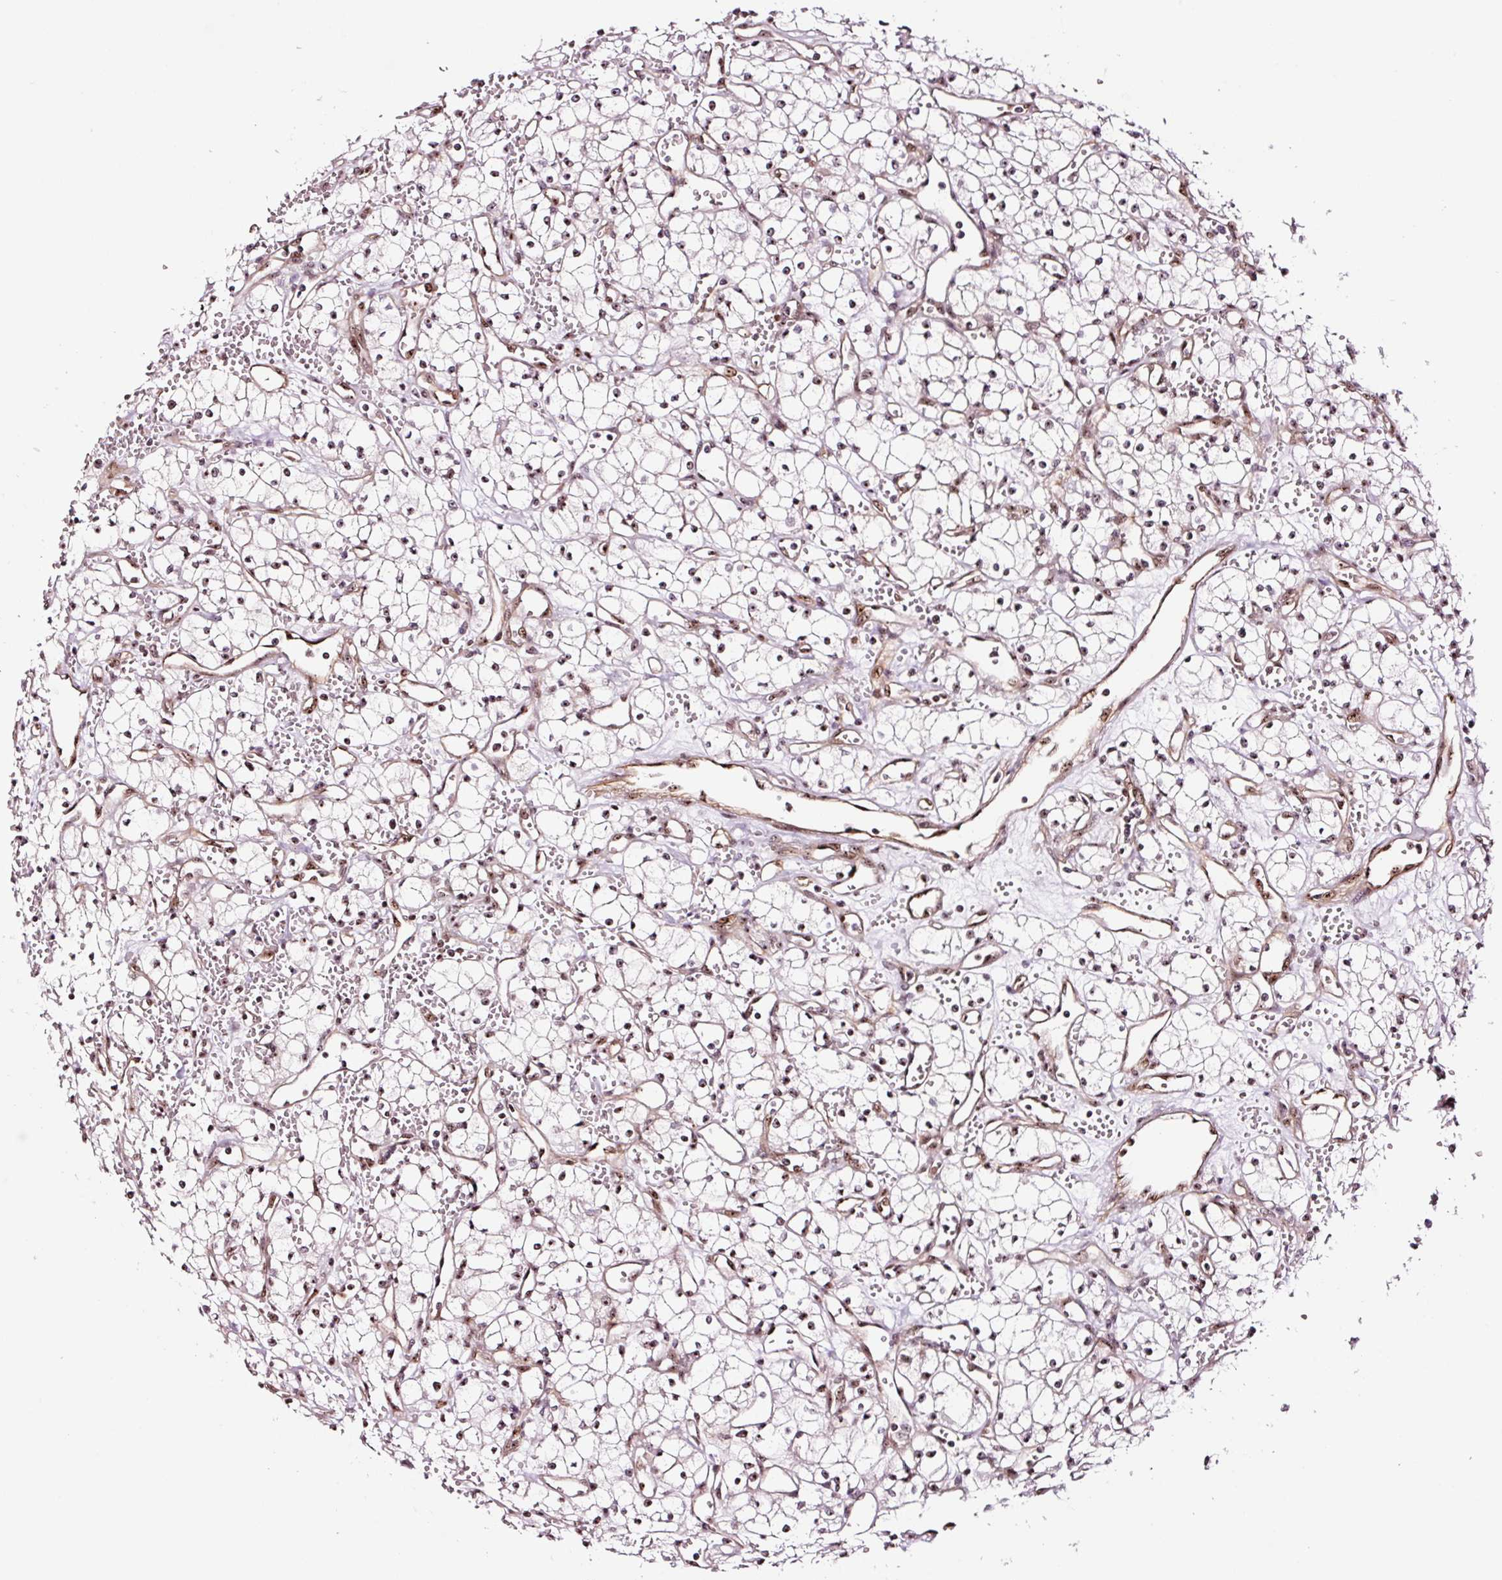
{"staining": {"intensity": "moderate", "quantity": "<25%", "location": "nuclear"}, "tissue": "renal cancer", "cell_type": "Tumor cells", "image_type": "cancer", "snomed": [{"axis": "morphology", "description": "Adenocarcinoma, NOS"}, {"axis": "topography", "description": "Kidney"}], "caption": "Moderate nuclear staining for a protein is present in approximately <25% of tumor cells of renal cancer (adenocarcinoma) using immunohistochemistry (IHC).", "gene": "GNL3", "patient": {"sex": "male", "age": 59}}